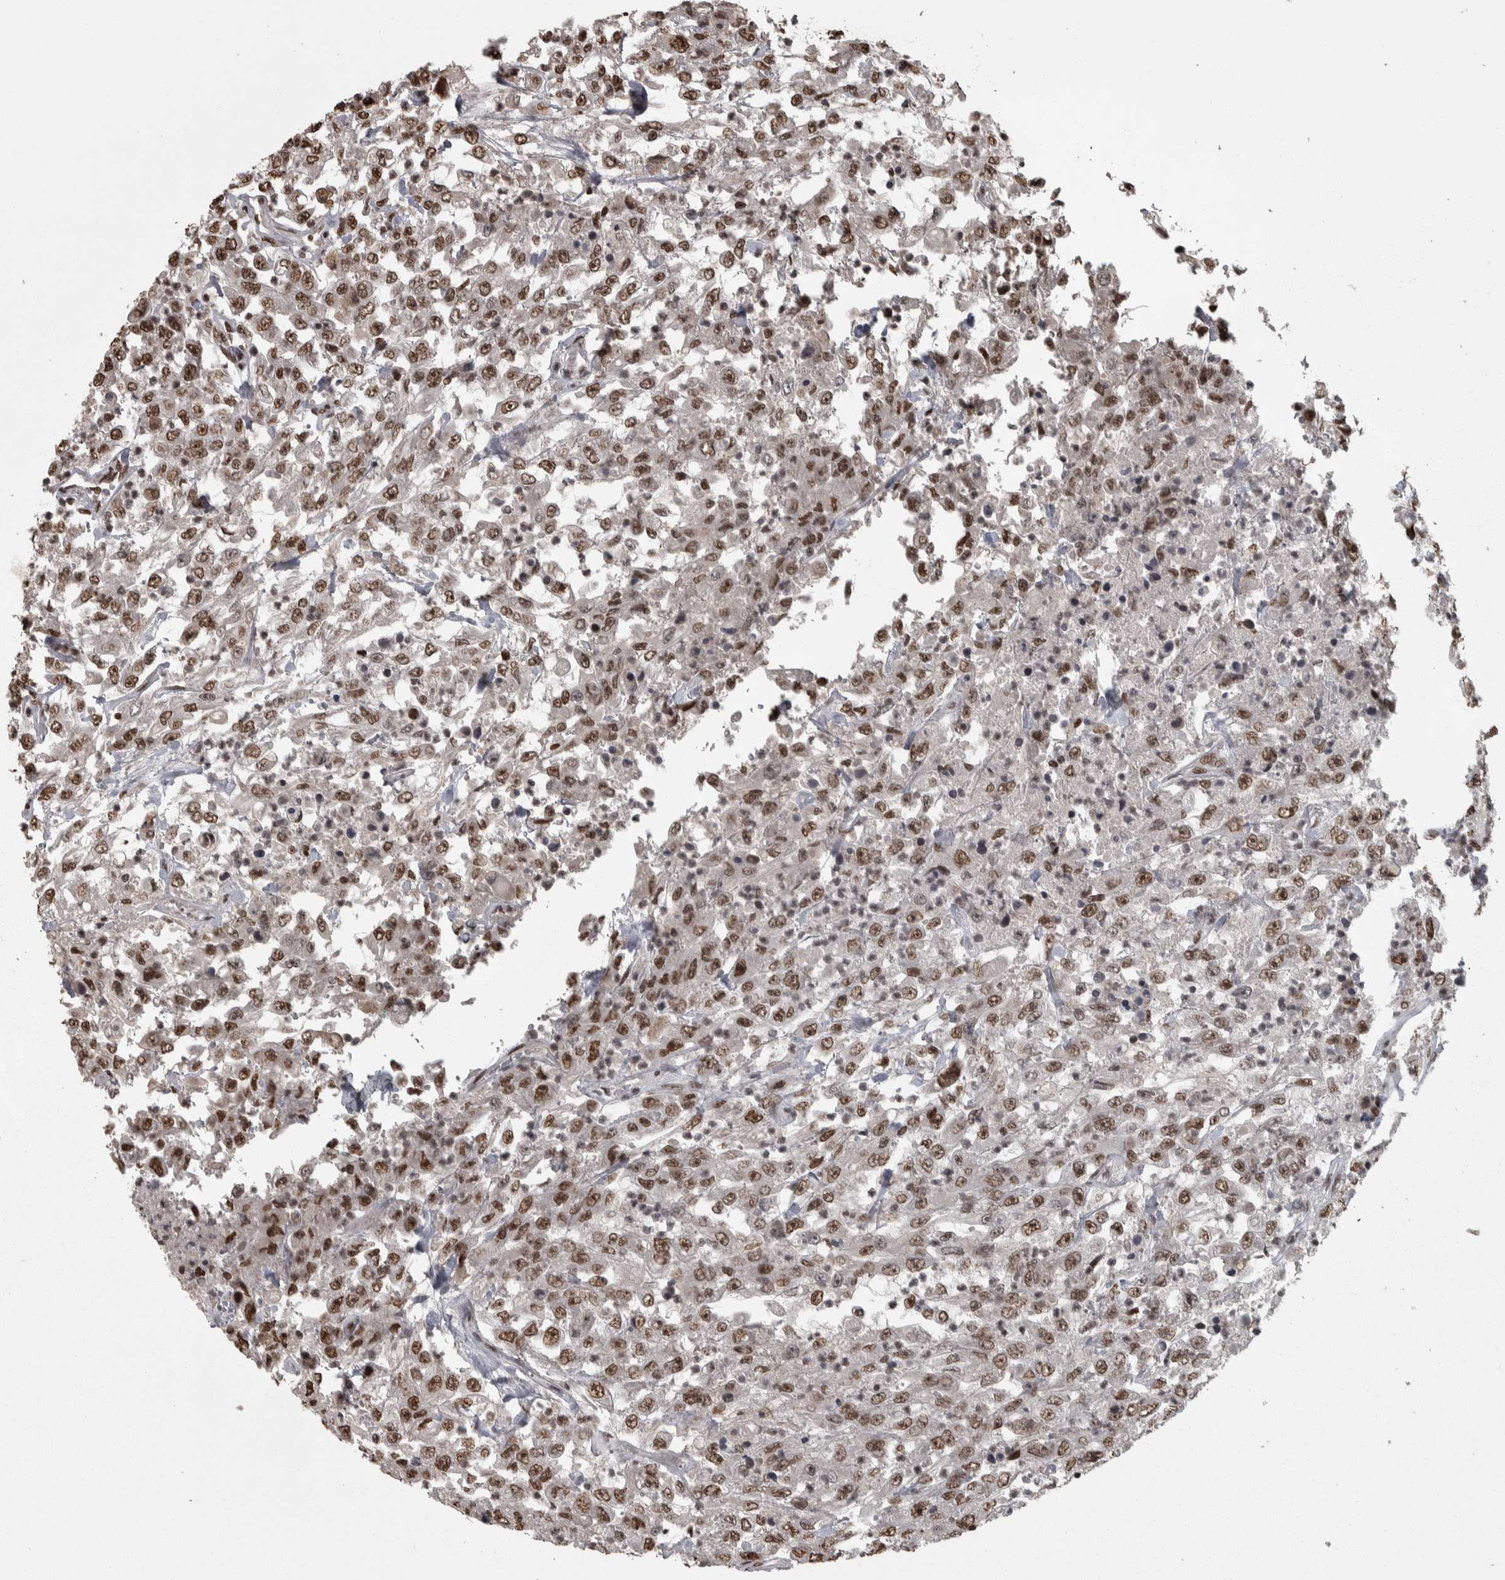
{"staining": {"intensity": "strong", "quantity": ">75%", "location": "nuclear"}, "tissue": "urothelial cancer", "cell_type": "Tumor cells", "image_type": "cancer", "snomed": [{"axis": "morphology", "description": "Urothelial carcinoma, High grade"}, {"axis": "topography", "description": "Urinary bladder"}], "caption": "IHC (DAB (3,3'-diaminobenzidine)) staining of urothelial cancer reveals strong nuclear protein expression in about >75% of tumor cells.", "gene": "ZFHX4", "patient": {"sex": "male", "age": 46}}